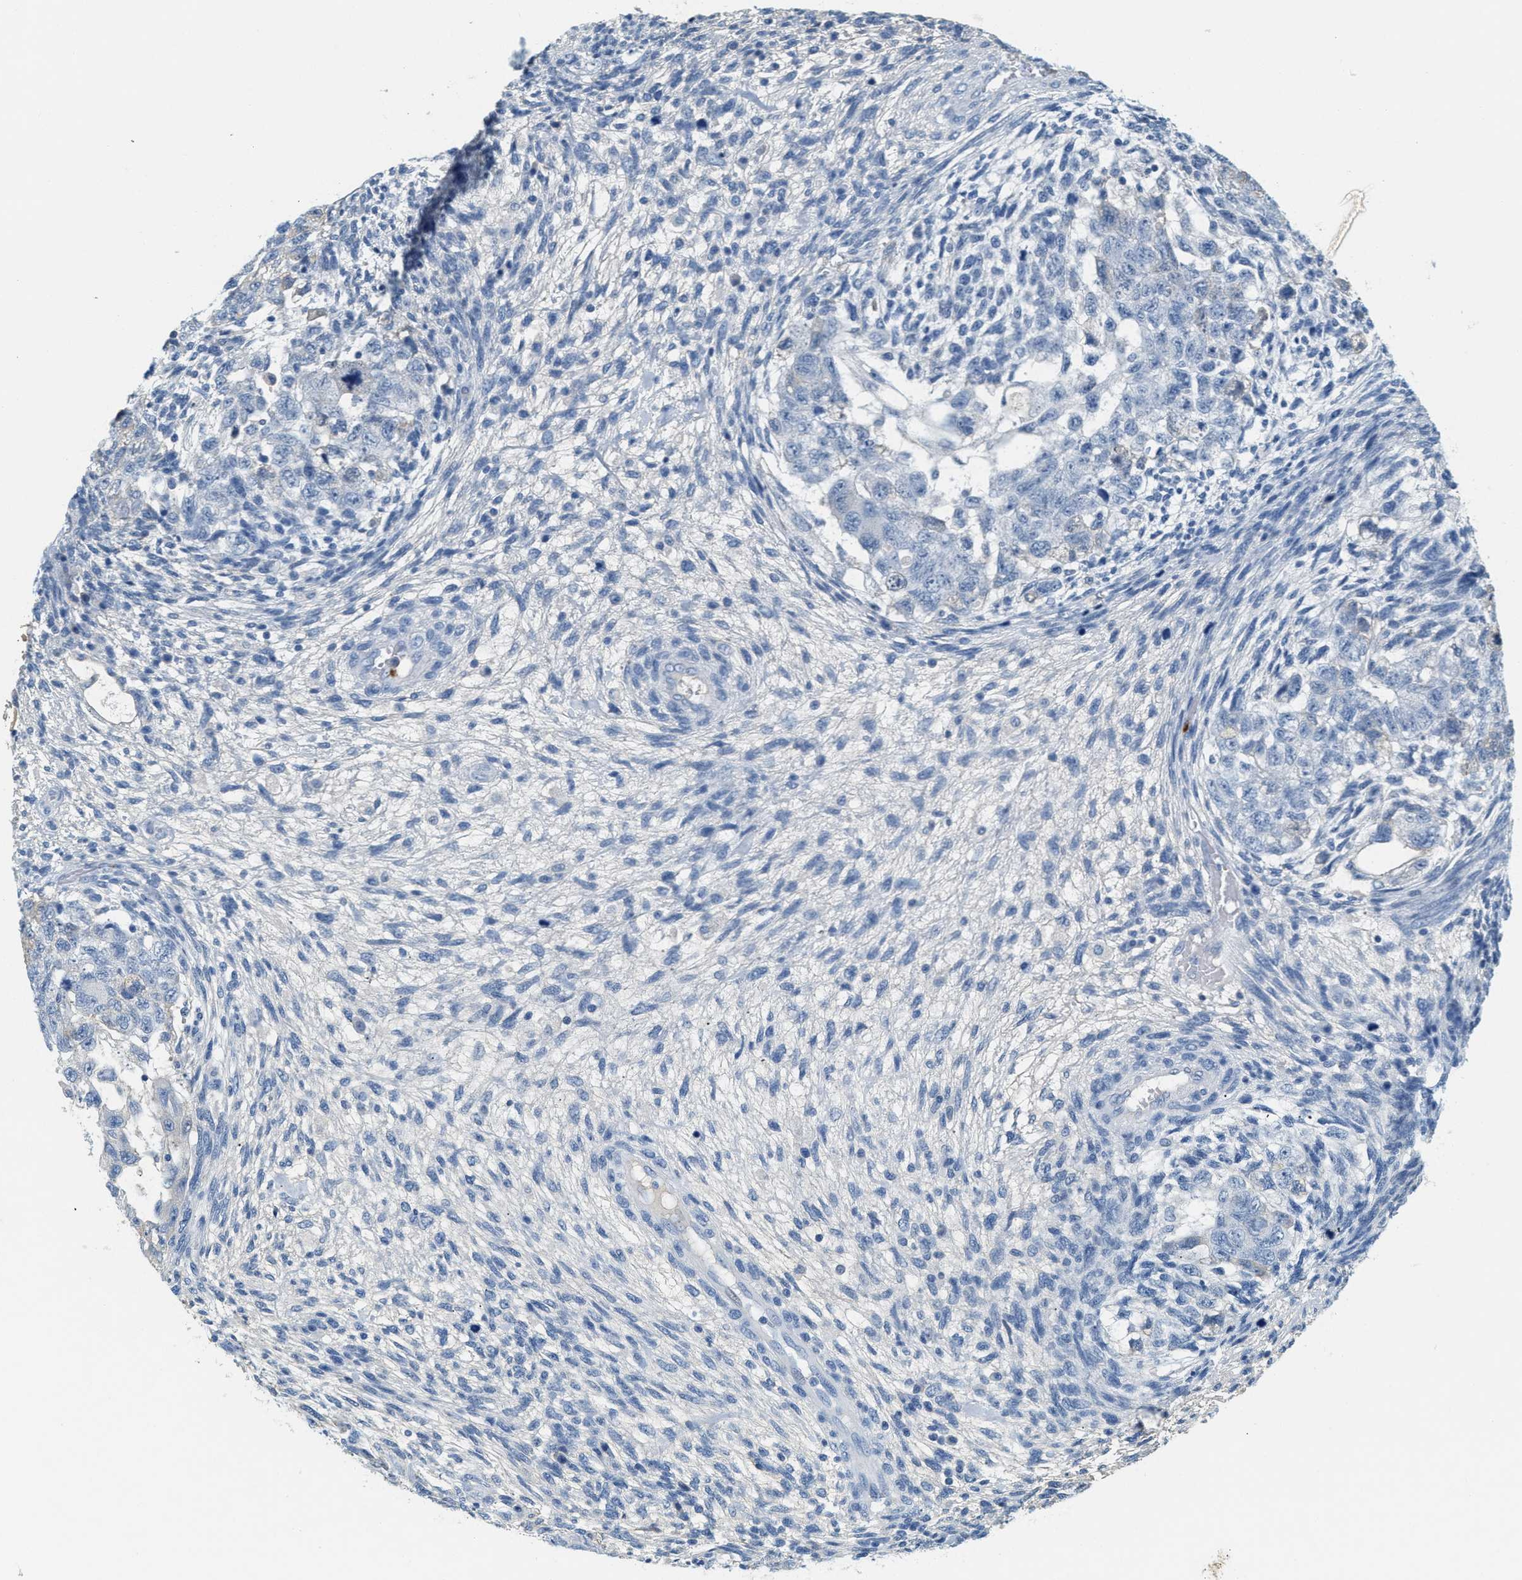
{"staining": {"intensity": "negative", "quantity": "none", "location": "none"}, "tissue": "testis cancer", "cell_type": "Tumor cells", "image_type": "cancer", "snomed": [{"axis": "morphology", "description": "Normal tissue, NOS"}, {"axis": "morphology", "description": "Carcinoma, Embryonal, NOS"}, {"axis": "topography", "description": "Testis"}], "caption": "Immunohistochemistry image of human testis embryonal carcinoma stained for a protein (brown), which displays no expression in tumor cells.", "gene": "LCN2", "patient": {"sex": "male", "age": 36}}